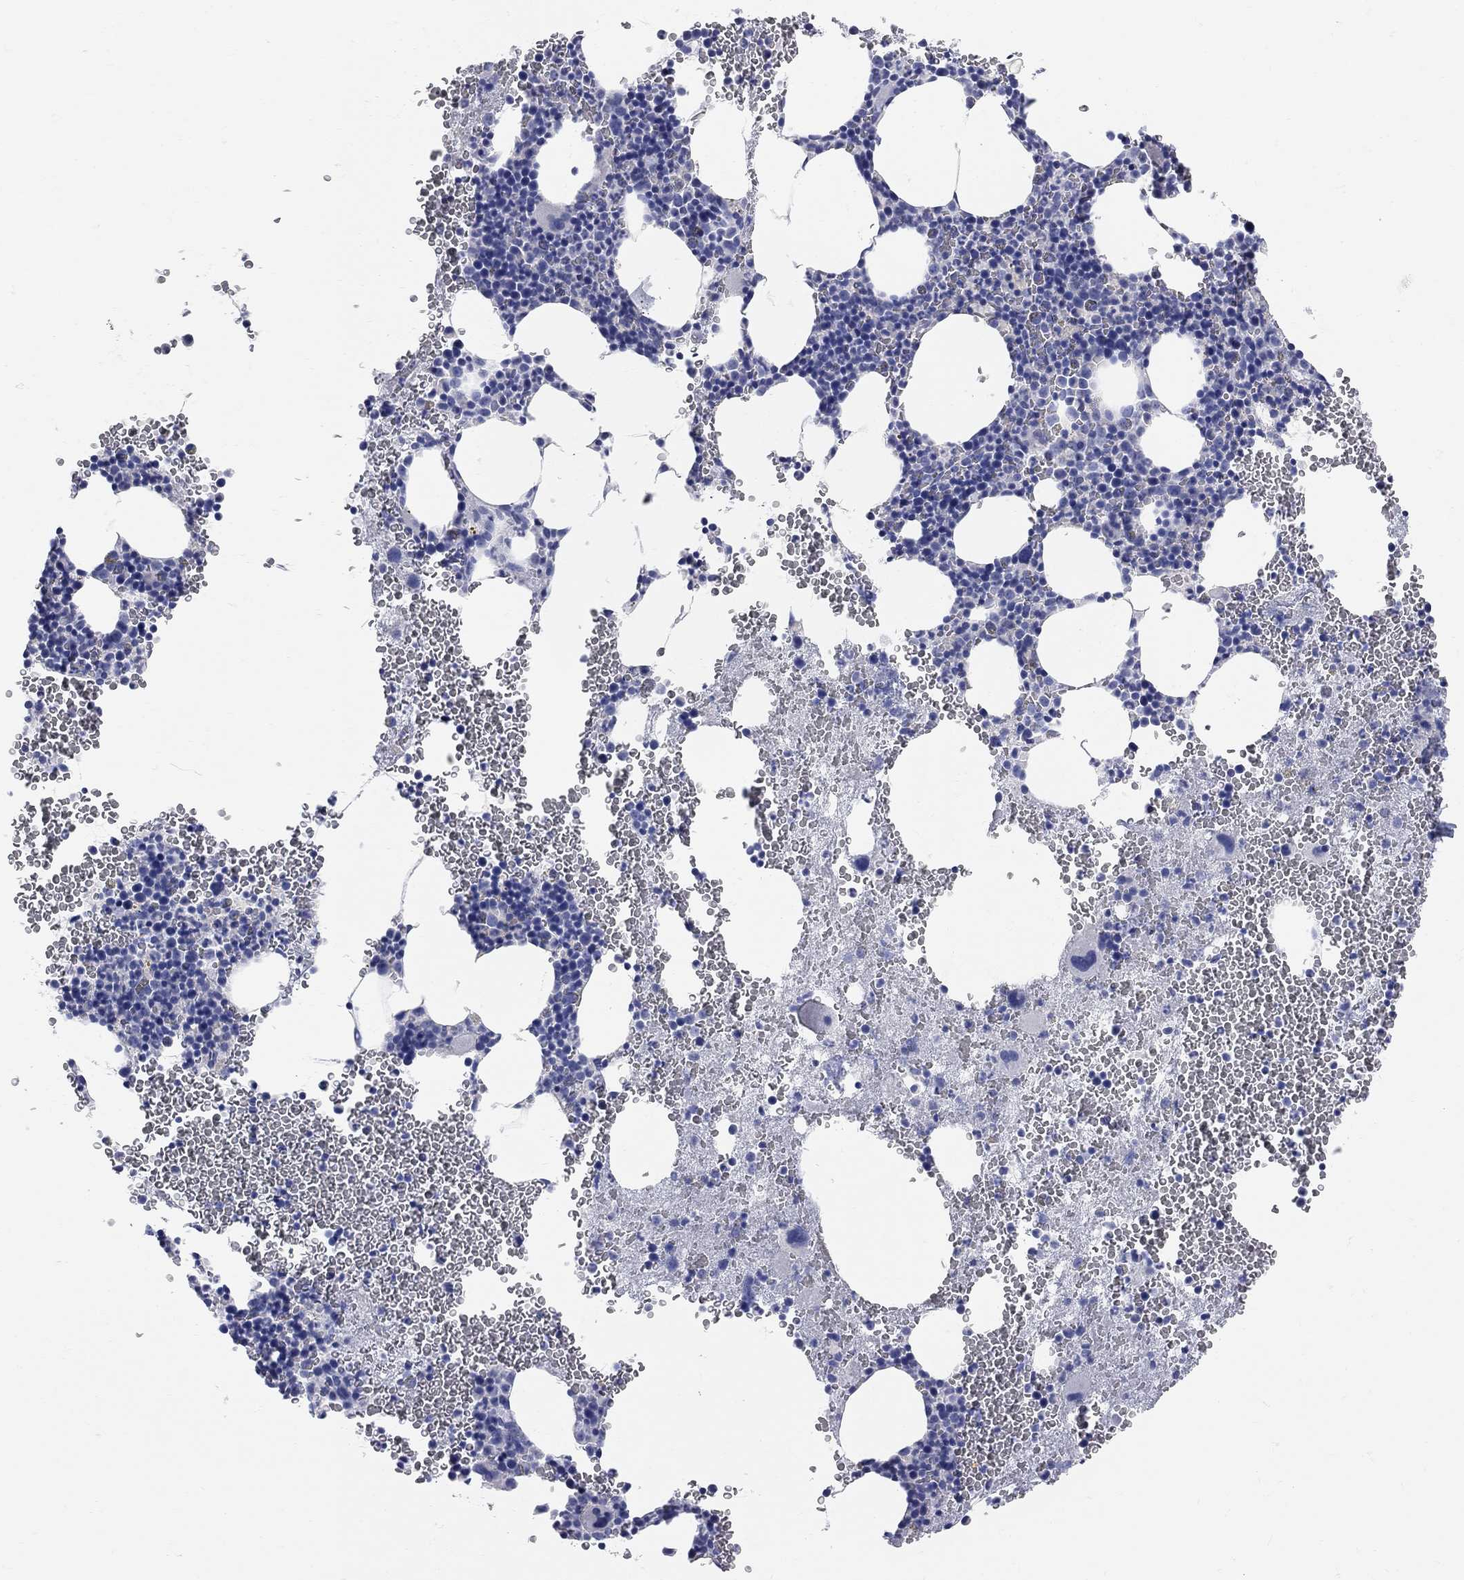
{"staining": {"intensity": "negative", "quantity": "none", "location": "none"}, "tissue": "bone marrow", "cell_type": "Hematopoietic cells", "image_type": "normal", "snomed": [{"axis": "morphology", "description": "Normal tissue, NOS"}, {"axis": "topography", "description": "Bone marrow"}], "caption": "There is no significant staining in hematopoietic cells of bone marrow. The staining is performed using DAB (3,3'-diaminobenzidine) brown chromogen with nuclei counter-stained in using hematoxylin.", "gene": "AOX1", "patient": {"sex": "male", "age": 50}}